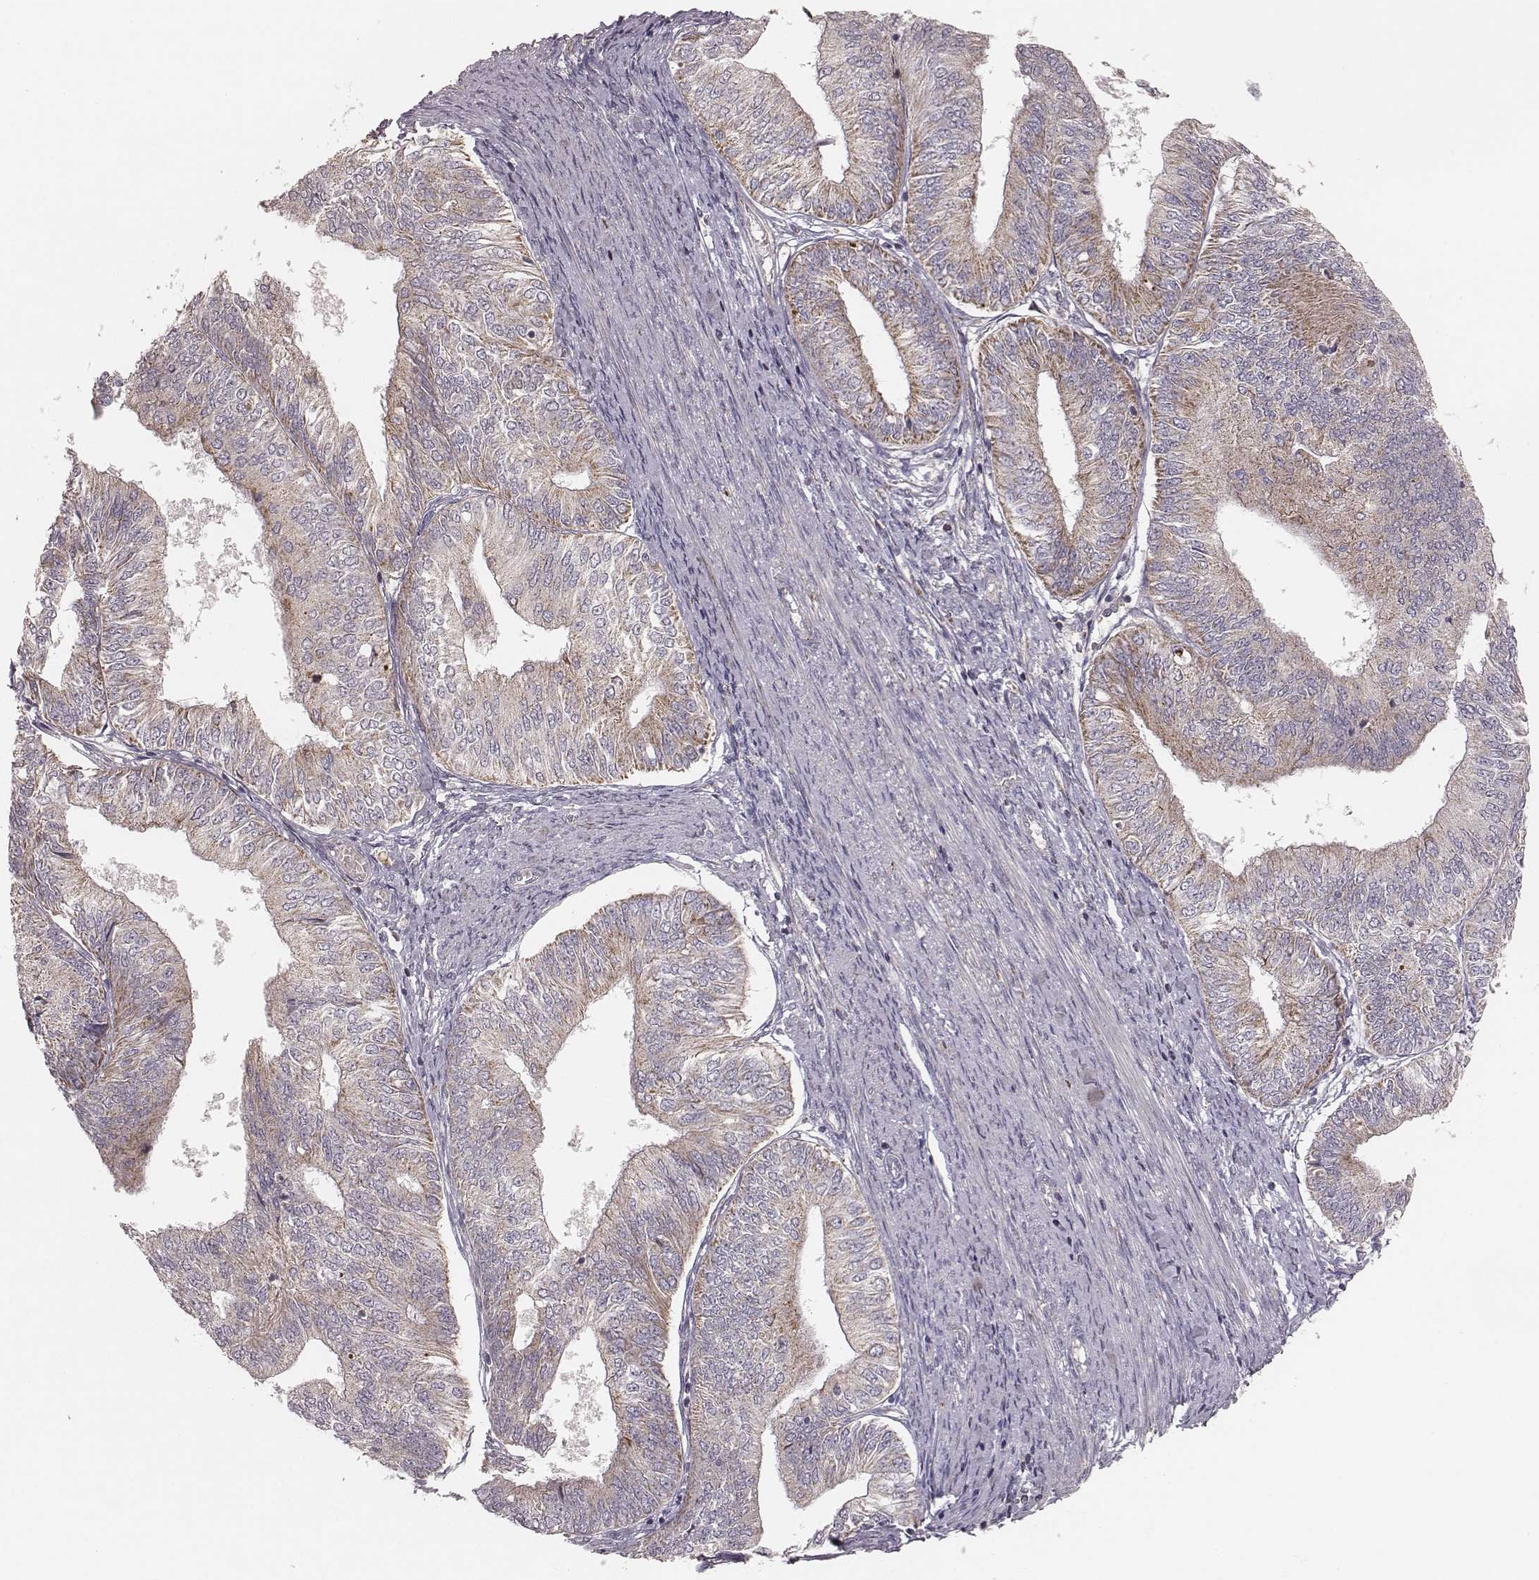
{"staining": {"intensity": "weak", "quantity": "25%-75%", "location": "cytoplasmic/membranous"}, "tissue": "endometrial cancer", "cell_type": "Tumor cells", "image_type": "cancer", "snomed": [{"axis": "morphology", "description": "Adenocarcinoma, NOS"}, {"axis": "topography", "description": "Endometrium"}], "caption": "IHC micrograph of endometrial cancer (adenocarcinoma) stained for a protein (brown), which reveals low levels of weak cytoplasmic/membranous positivity in about 25%-75% of tumor cells.", "gene": "TUFM", "patient": {"sex": "female", "age": 58}}